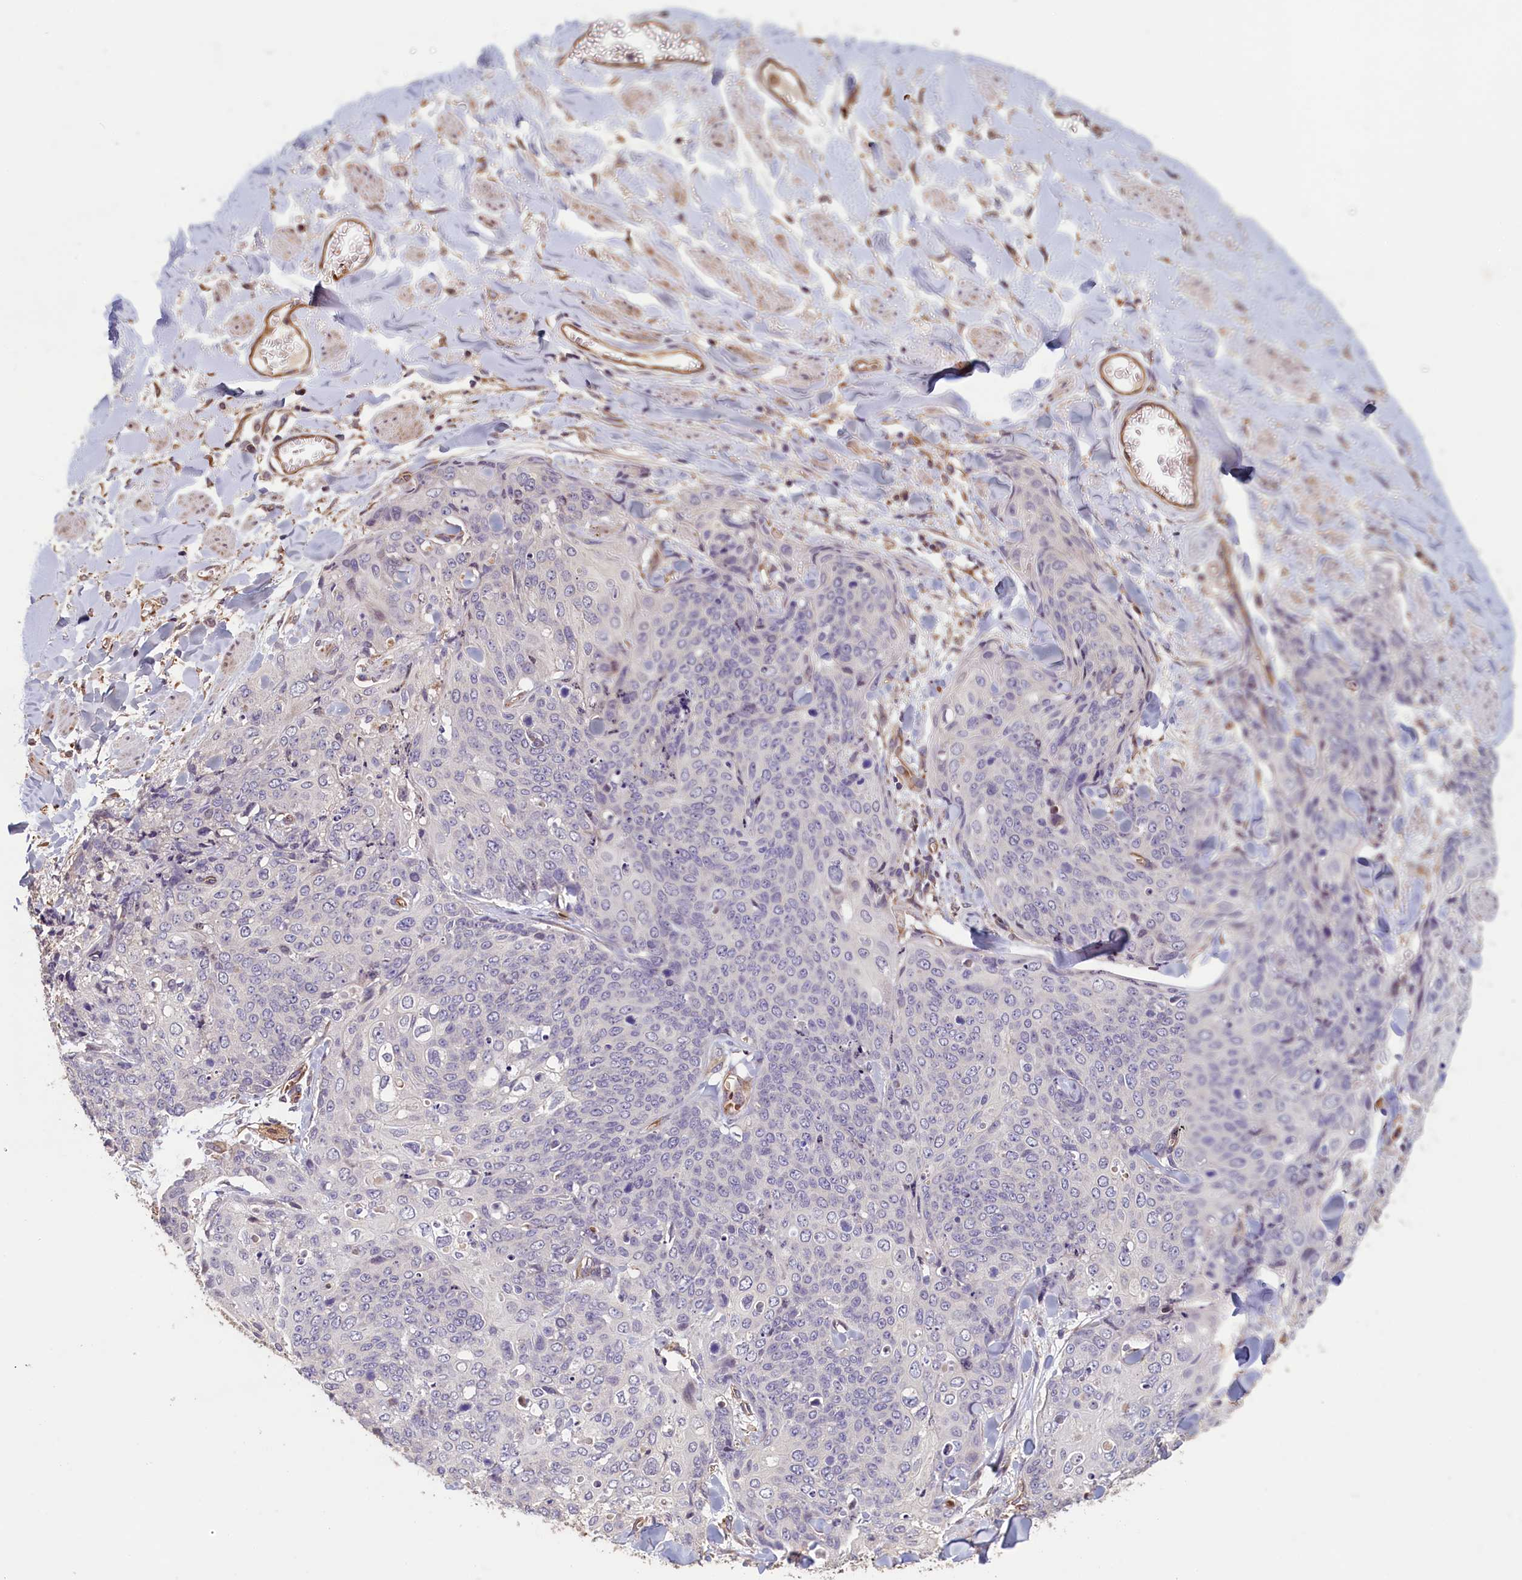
{"staining": {"intensity": "negative", "quantity": "none", "location": "none"}, "tissue": "skin cancer", "cell_type": "Tumor cells", "image_type": "cancer", "snomed": [{"axis": "morphology", "description": "Squamous cell carcinoma, NOS"}, {"axis": "topography", "description": "Skin"}, {"axis": "topography", "description": "Vulva"}], "caption": "Tumor cells show no significant expression in skin cancer (squamous cell carcinoma).", "gene": "ACSBG1", "patient": {"sex": "female", "age": 85}}